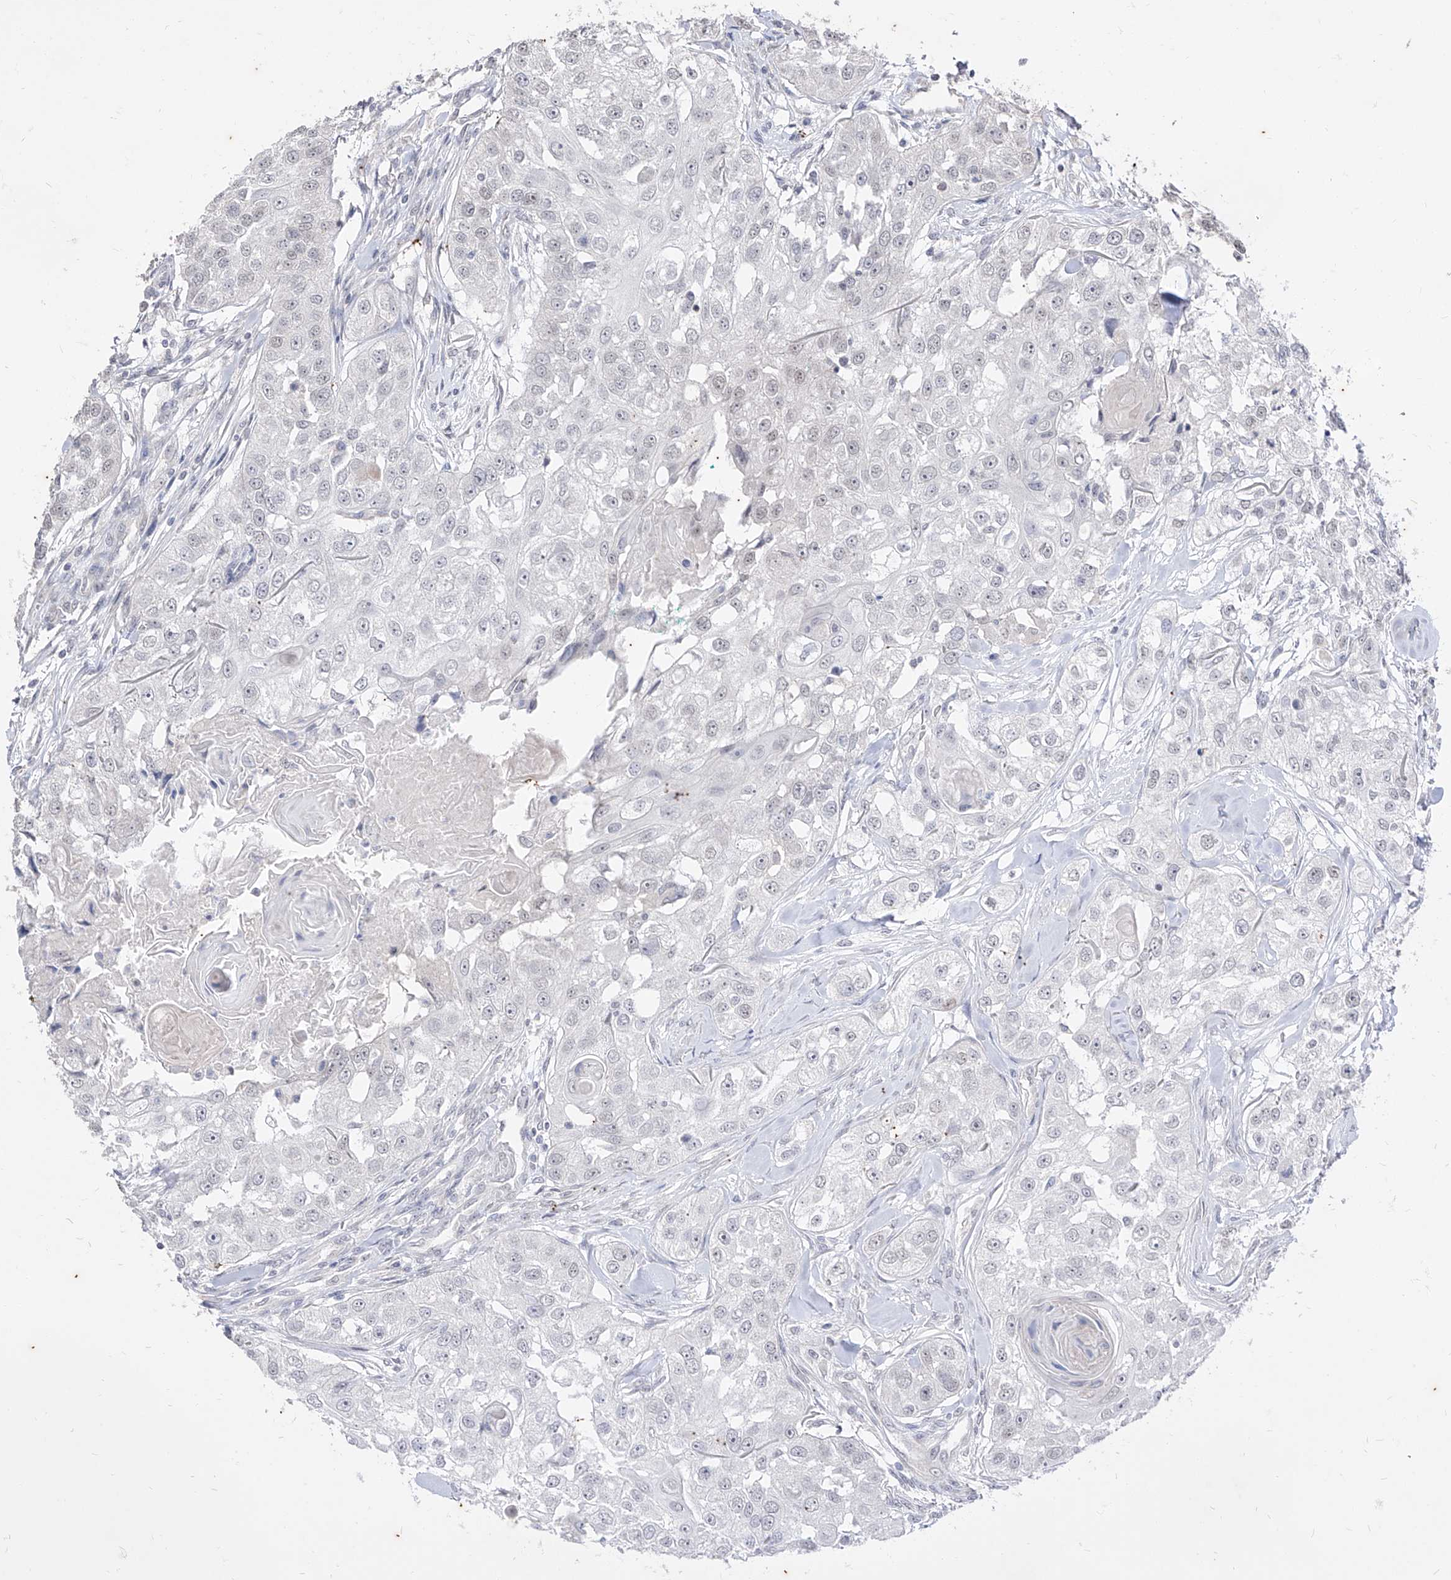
{"staining": {"intensity": "negative", "quantity": "none", "location": "none"}, "tissue": "head and neck cancer", "cell_type": "Tumor cells", "image_type": "cancer", "snomed": [{"axis": "morphology", "description": "Normal tissue, NOS"}, {"axis": "morphology", "description": "Squamous cell carcinoma, NOS"}, {"axis": "topography", "description": "Skeletal muscle"}, {"axis": "topography", "description": "Head-Neck"}], "caption": "Immunohistochemistry photomicrograph of human head and neck cancer (squamous cell carcinoma) stained for a protein (brown), which displays no positivity in tumor cells. Brightfield microscopy of IHC stained with DAB (3,3'-diaminobenzidine) (brown) and hematoxylin (blue), captured at high magnification.", "gene": "PHF20L1", "patient": {"sex": "male", "age": 51}}